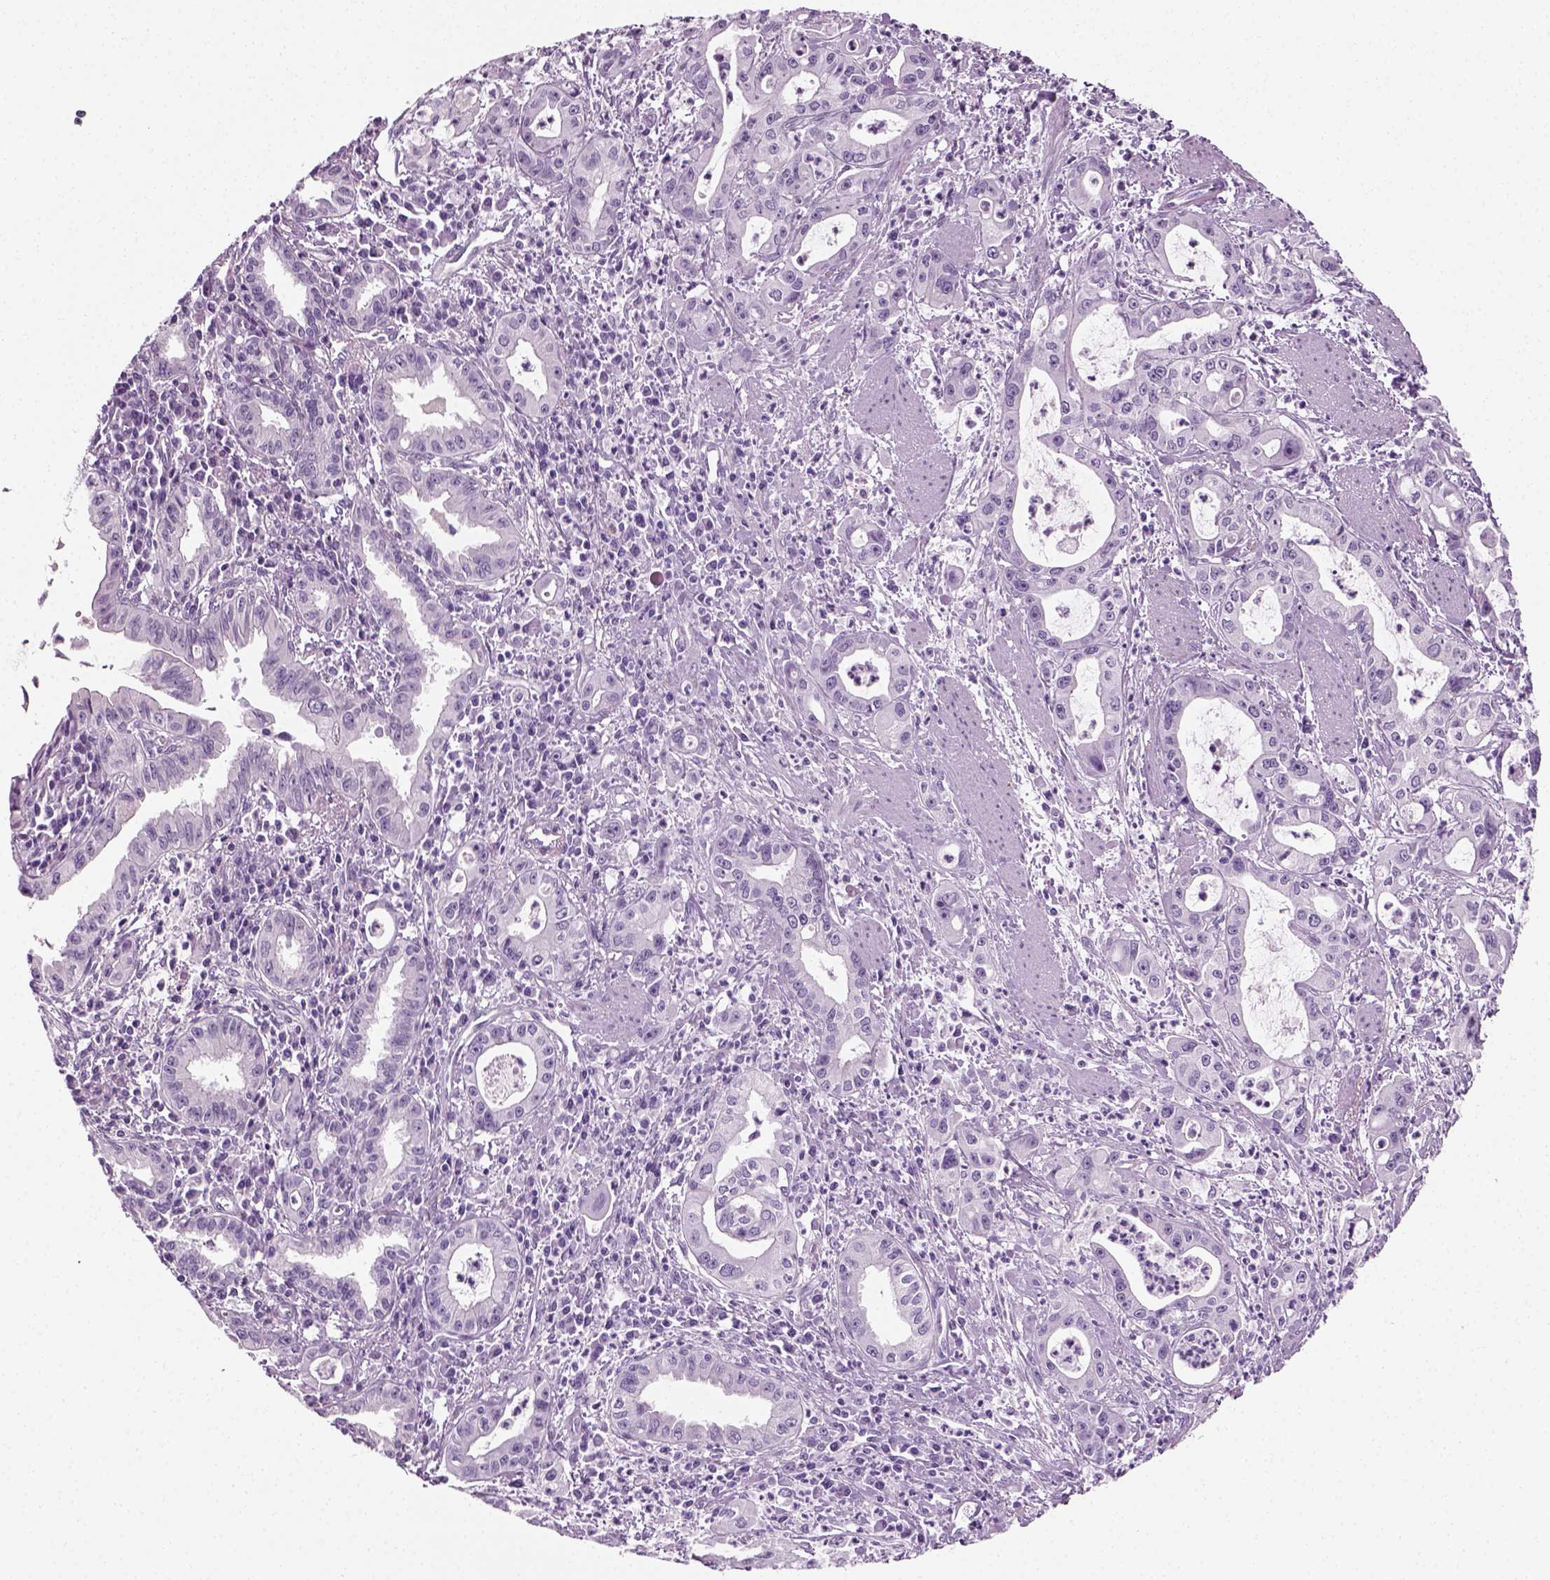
{"staining": {"intensity": "negative", "quantity": "none", "location": "none"}, "tissue": "pancreatic cancer", "cell_type": "Tumor cells", "image_type": "cancer", "snomed": [{"axis": "morphology", "description": "Adenocarcinoma, NOS"}, {"axis": "topography", "description": "Pancreas"}], "caption": "Tumor cells show no significant protein expression in adenocarcinoma (pancreatic).", "gene": "SPATA31E1", "patient": {"sex": "male", "age": 72}}